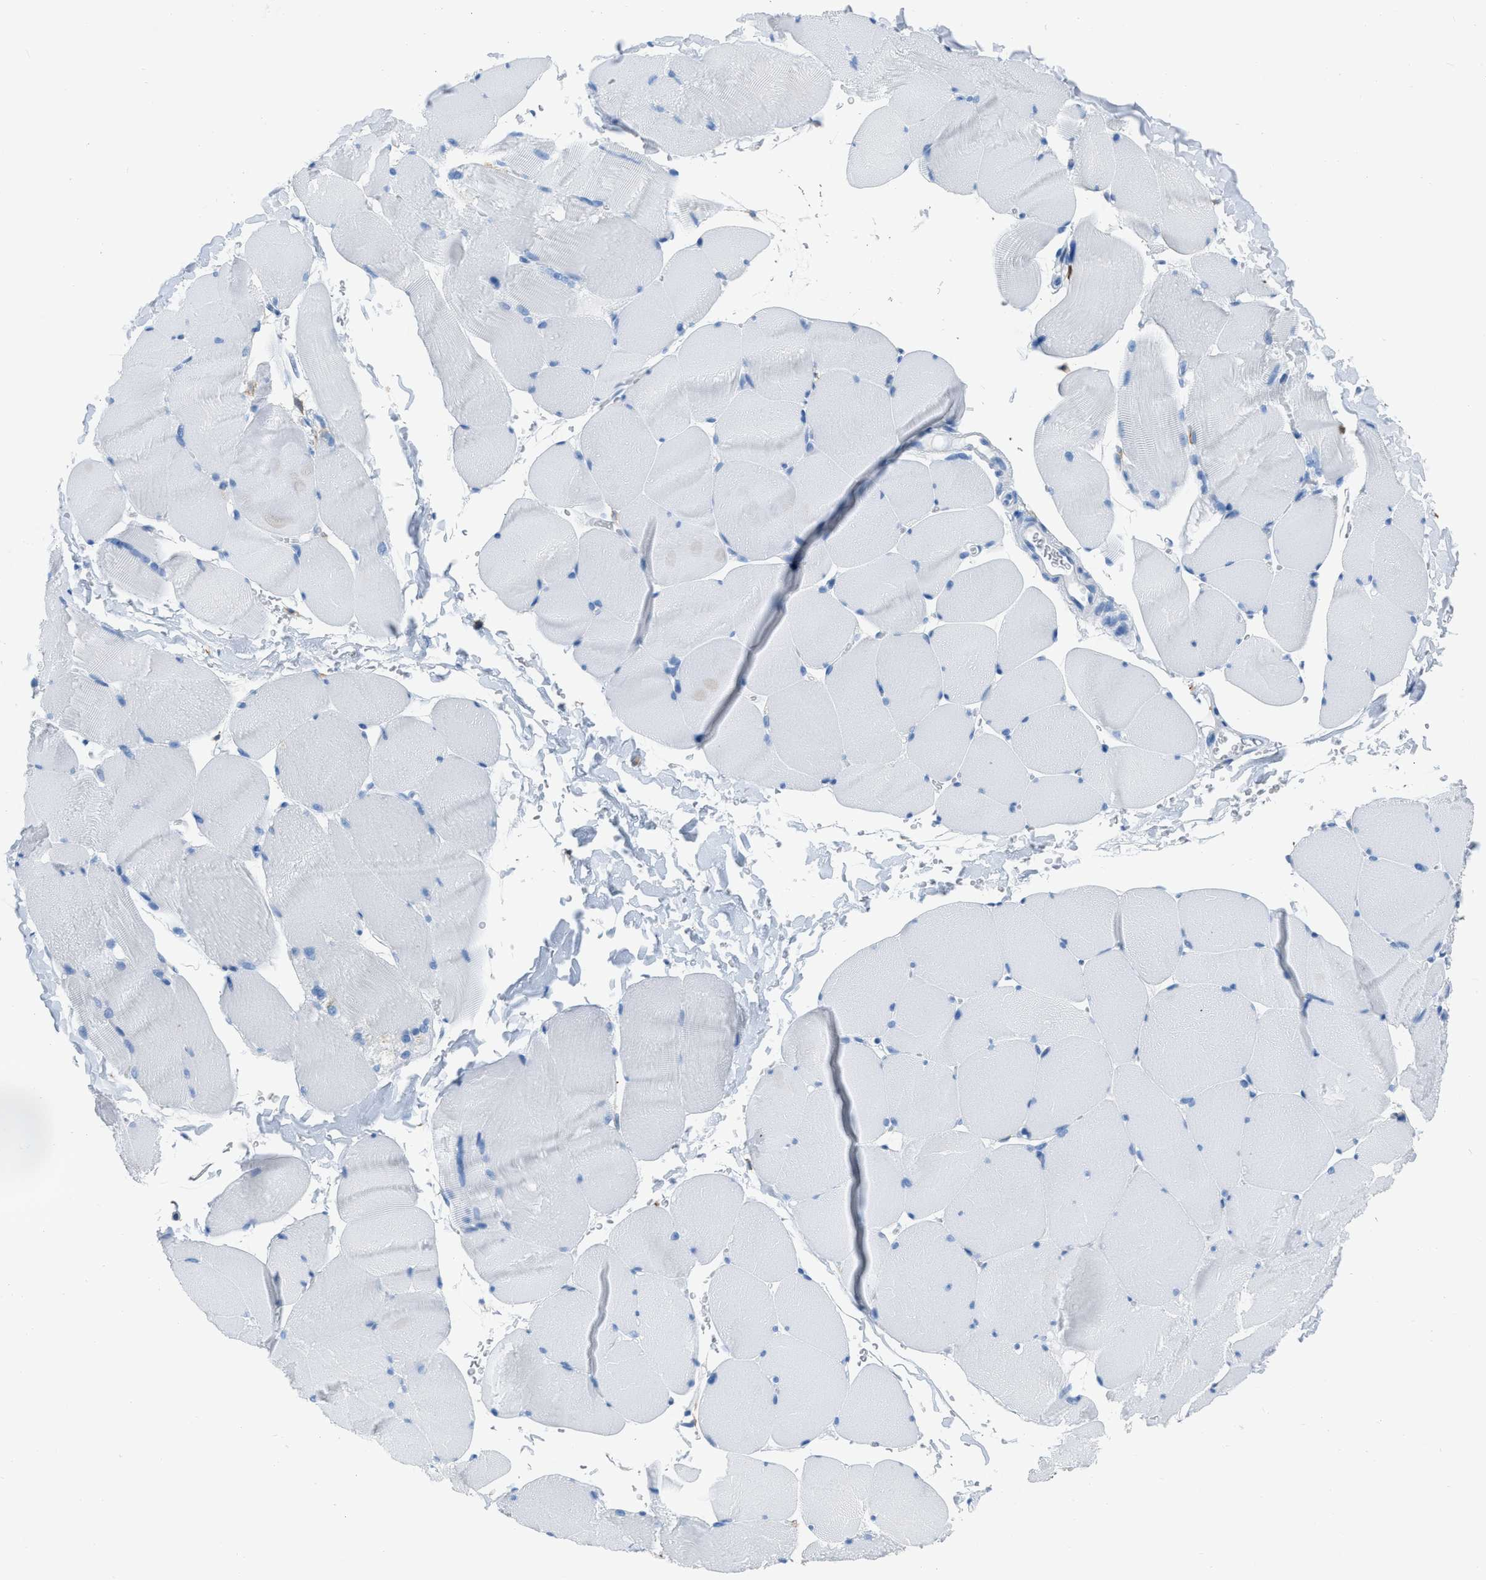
{"staining": {"intensity": "negative", "quantity": "none", "location": "none"}, "tissue": "skeletal muscle", "cell_type": "Myocytes", "image_type": "normal", "snomed": [{"axis": "morphology", "description": "Normal tissue, NOS"}, {"axis": "topography", "description": "Skin"}, {"axis": "topography", "description": "Skeletal muscle"}], "caption": "A micrograph of human skeletal muscle is negative for staining in myocytes.", "gene": "LSP1", "patient": {"sex": "male", "age": 83}}